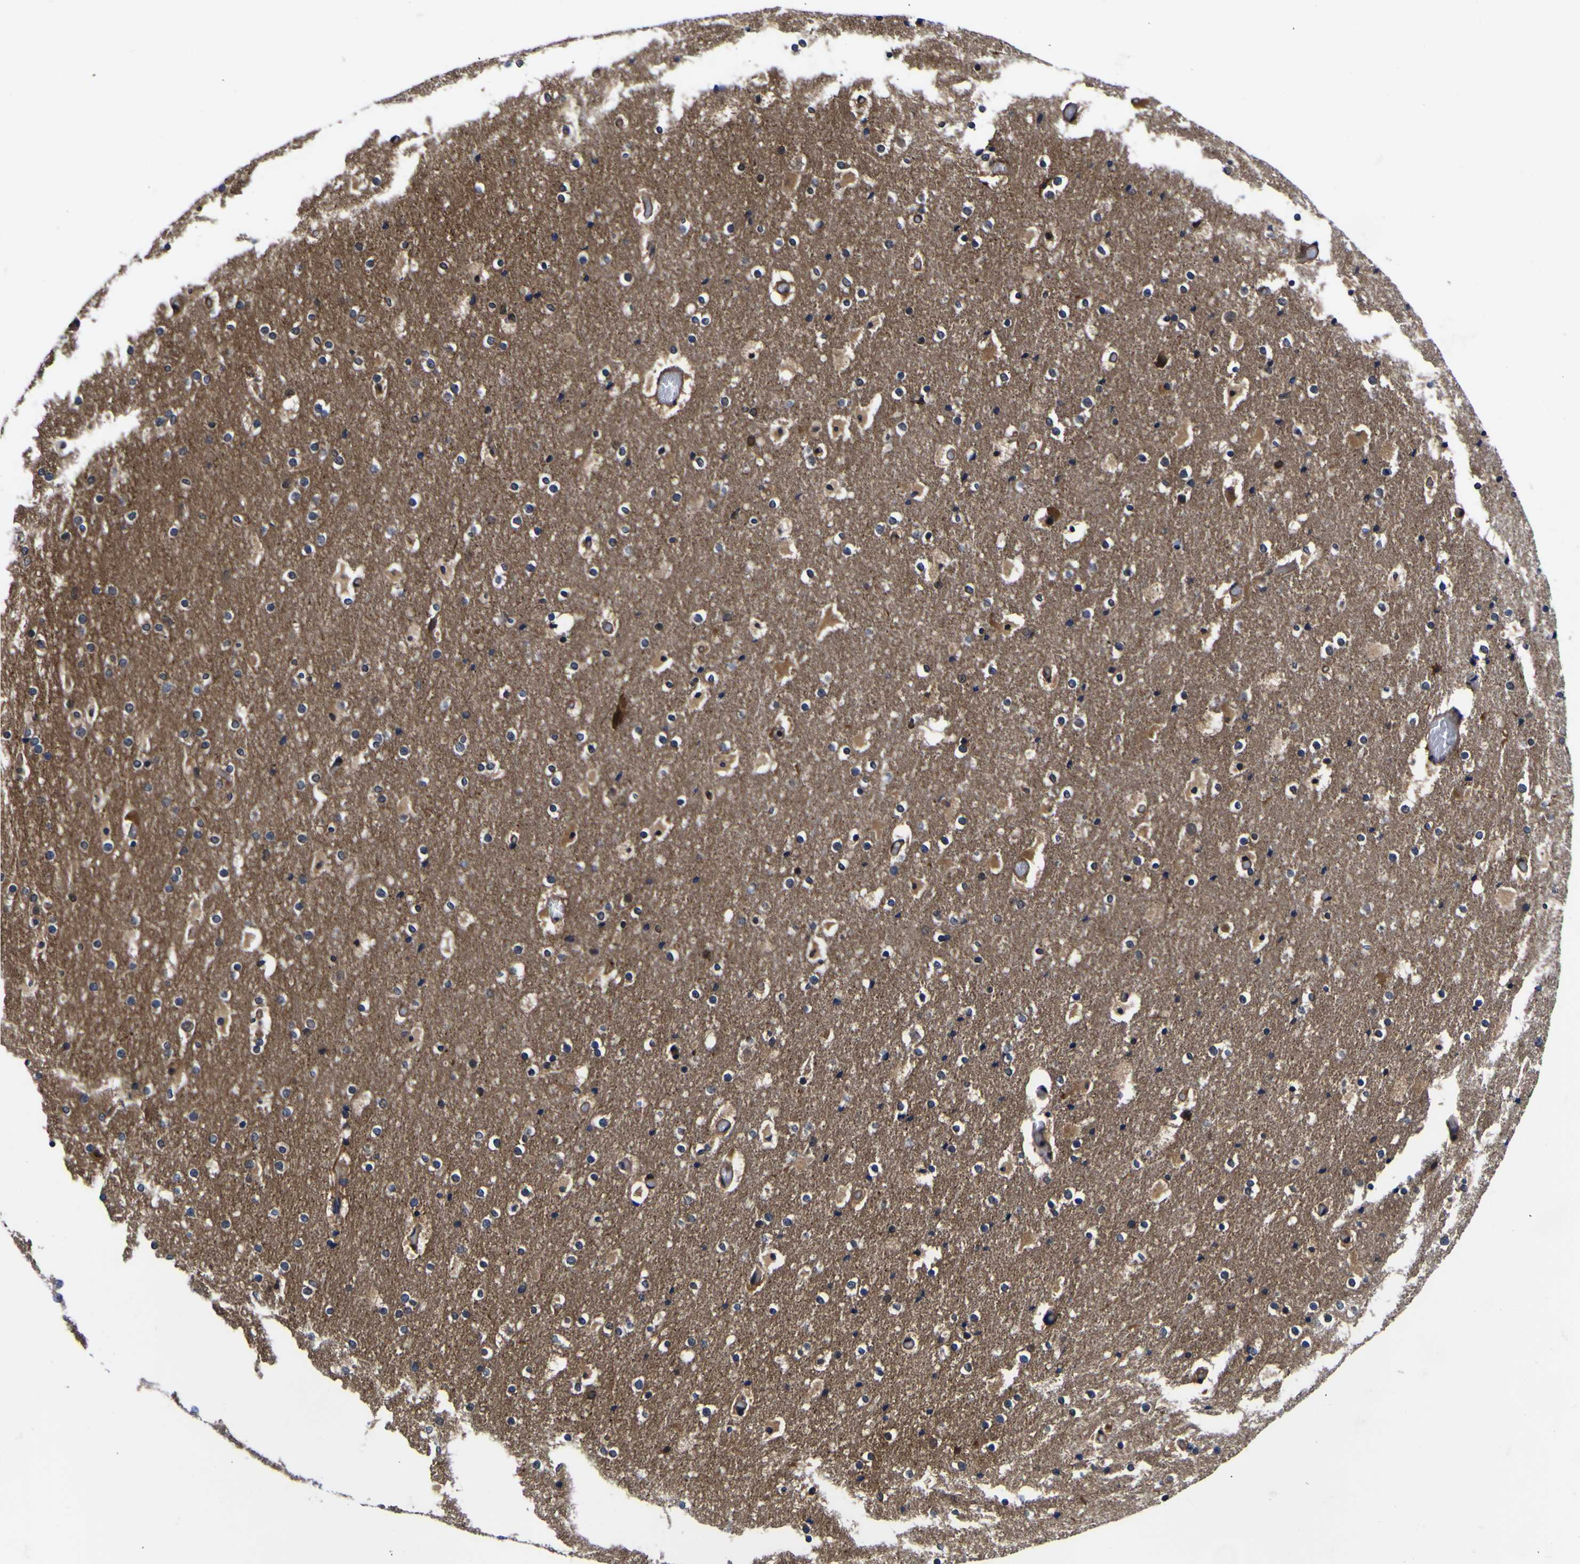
{"staining": {"intensity": "negative", "quantity": "none", "location": "none"}, "tissue": "cerebral cortex", "cell_type": "Endothelial cells", "image_type": "normal", "snomed": [{"axis": "morphology", "description": "Normal tissue, NOS"}, {"axis": "topography", "description": "Cerebral cortex"}], "caption": "Protein analysis of unremarkable cerebral cortex demonstrates no significant staining in endothelial cells. Nuclei are stained in blue.", "gene": "FAM110B", "patient": {"sex": "male", "age": 57}}